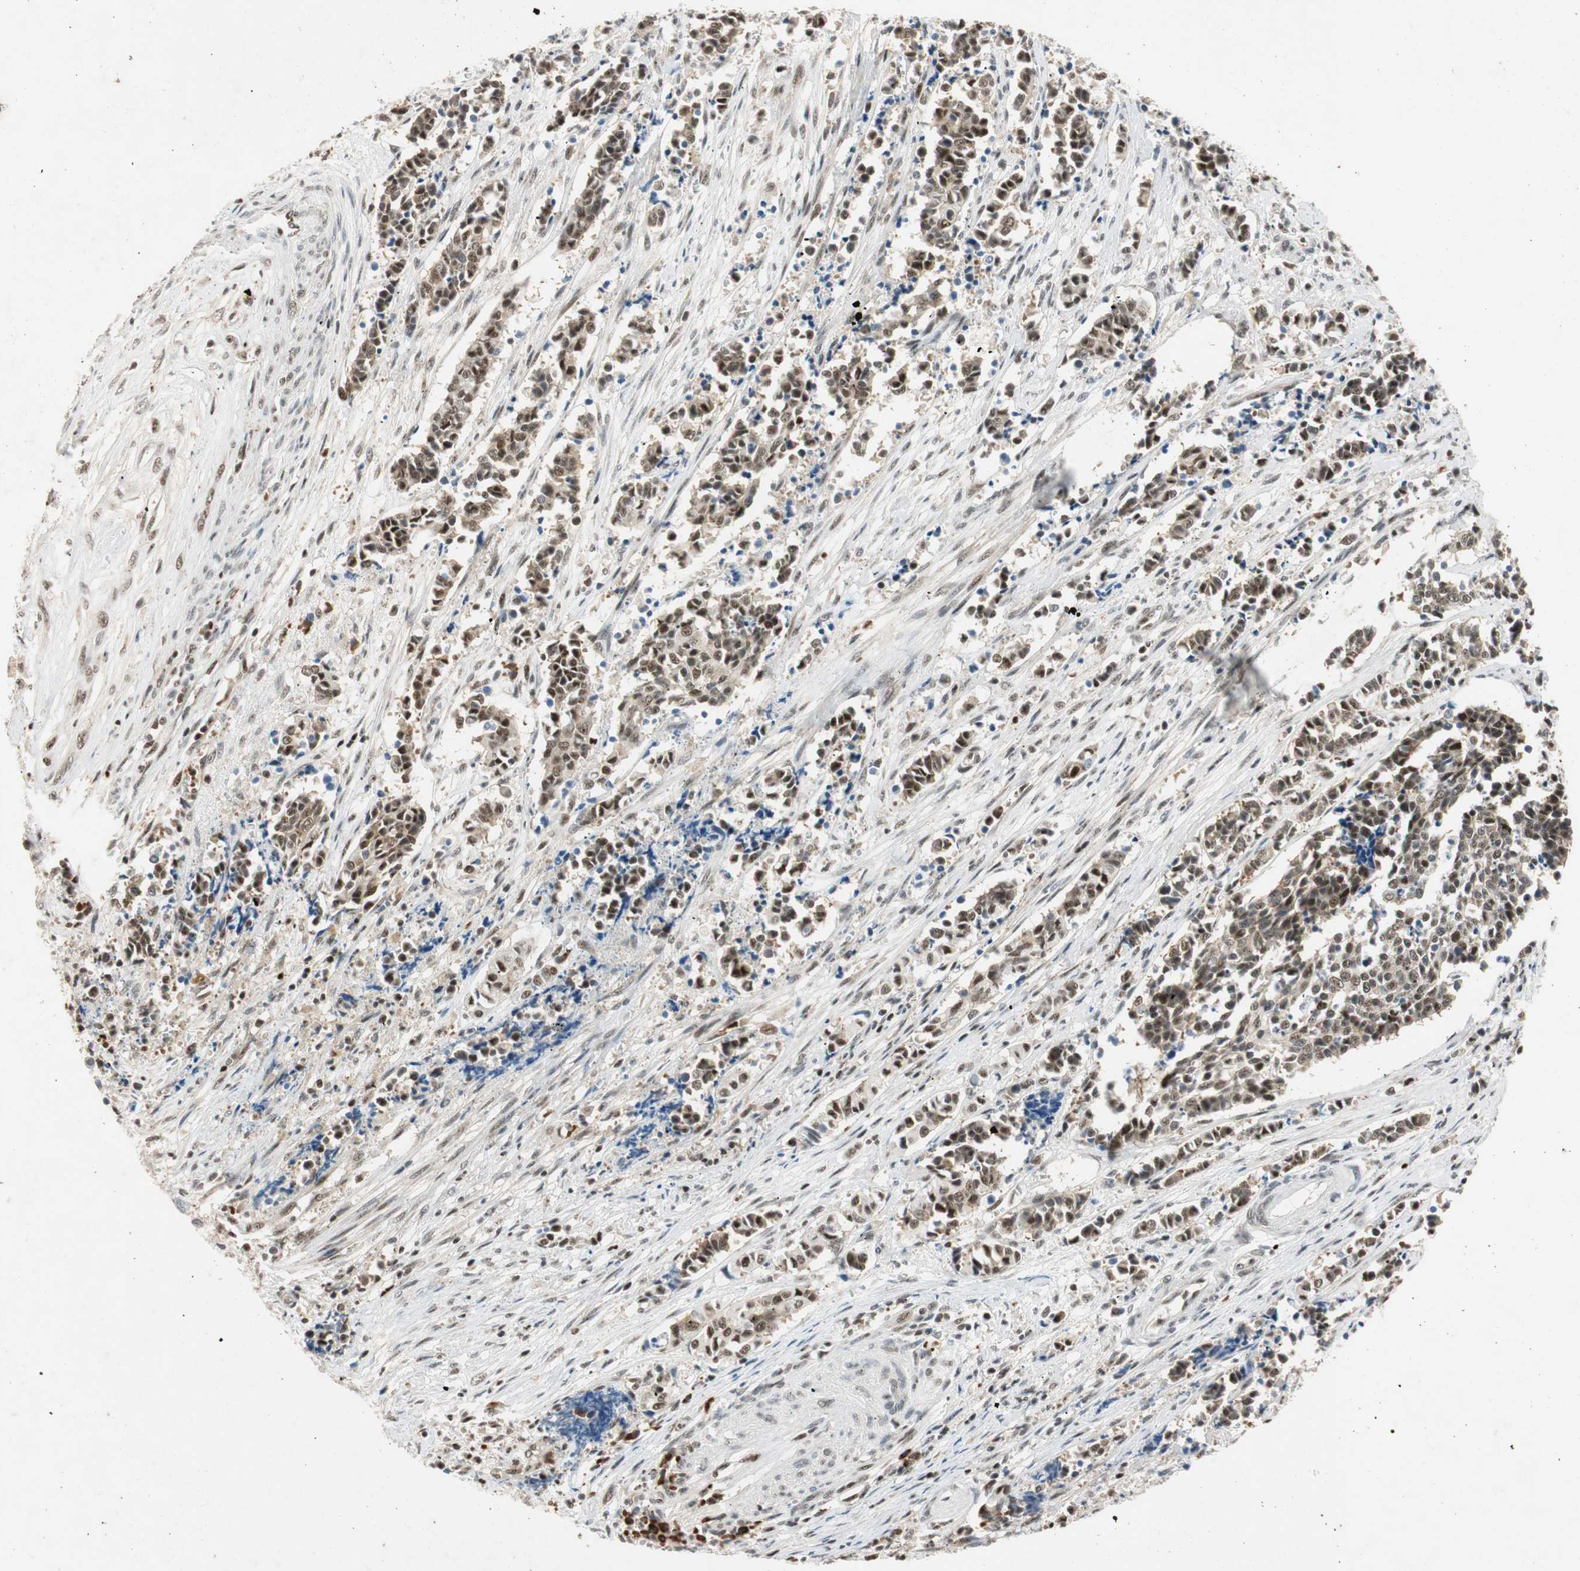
{"staining": {"intensity": "strong", "quantity": ">75%", "location": "nuclear"}, "tissue": "cervical cancer", "cell_type": "Tumor cells", "image_type": "cancer", "snomed": [{"axis": "morphology", "description": "Squamous cell carcinoma, NOS"}, {"axis": "topography", "description": "Cervix"}], "caption": "Immunohistochemistry photomicrograph of neoplastic tissue: human cervical cancer (squamous cell carcinoma) stained using immunohistochemistry displays high levels of strong protein expression localized specifically in the nuclear of tumor cells, appearing as a nuclear brown color.", "gene": "NCBP3", "patient": {"sex": "female", "age": 35}}